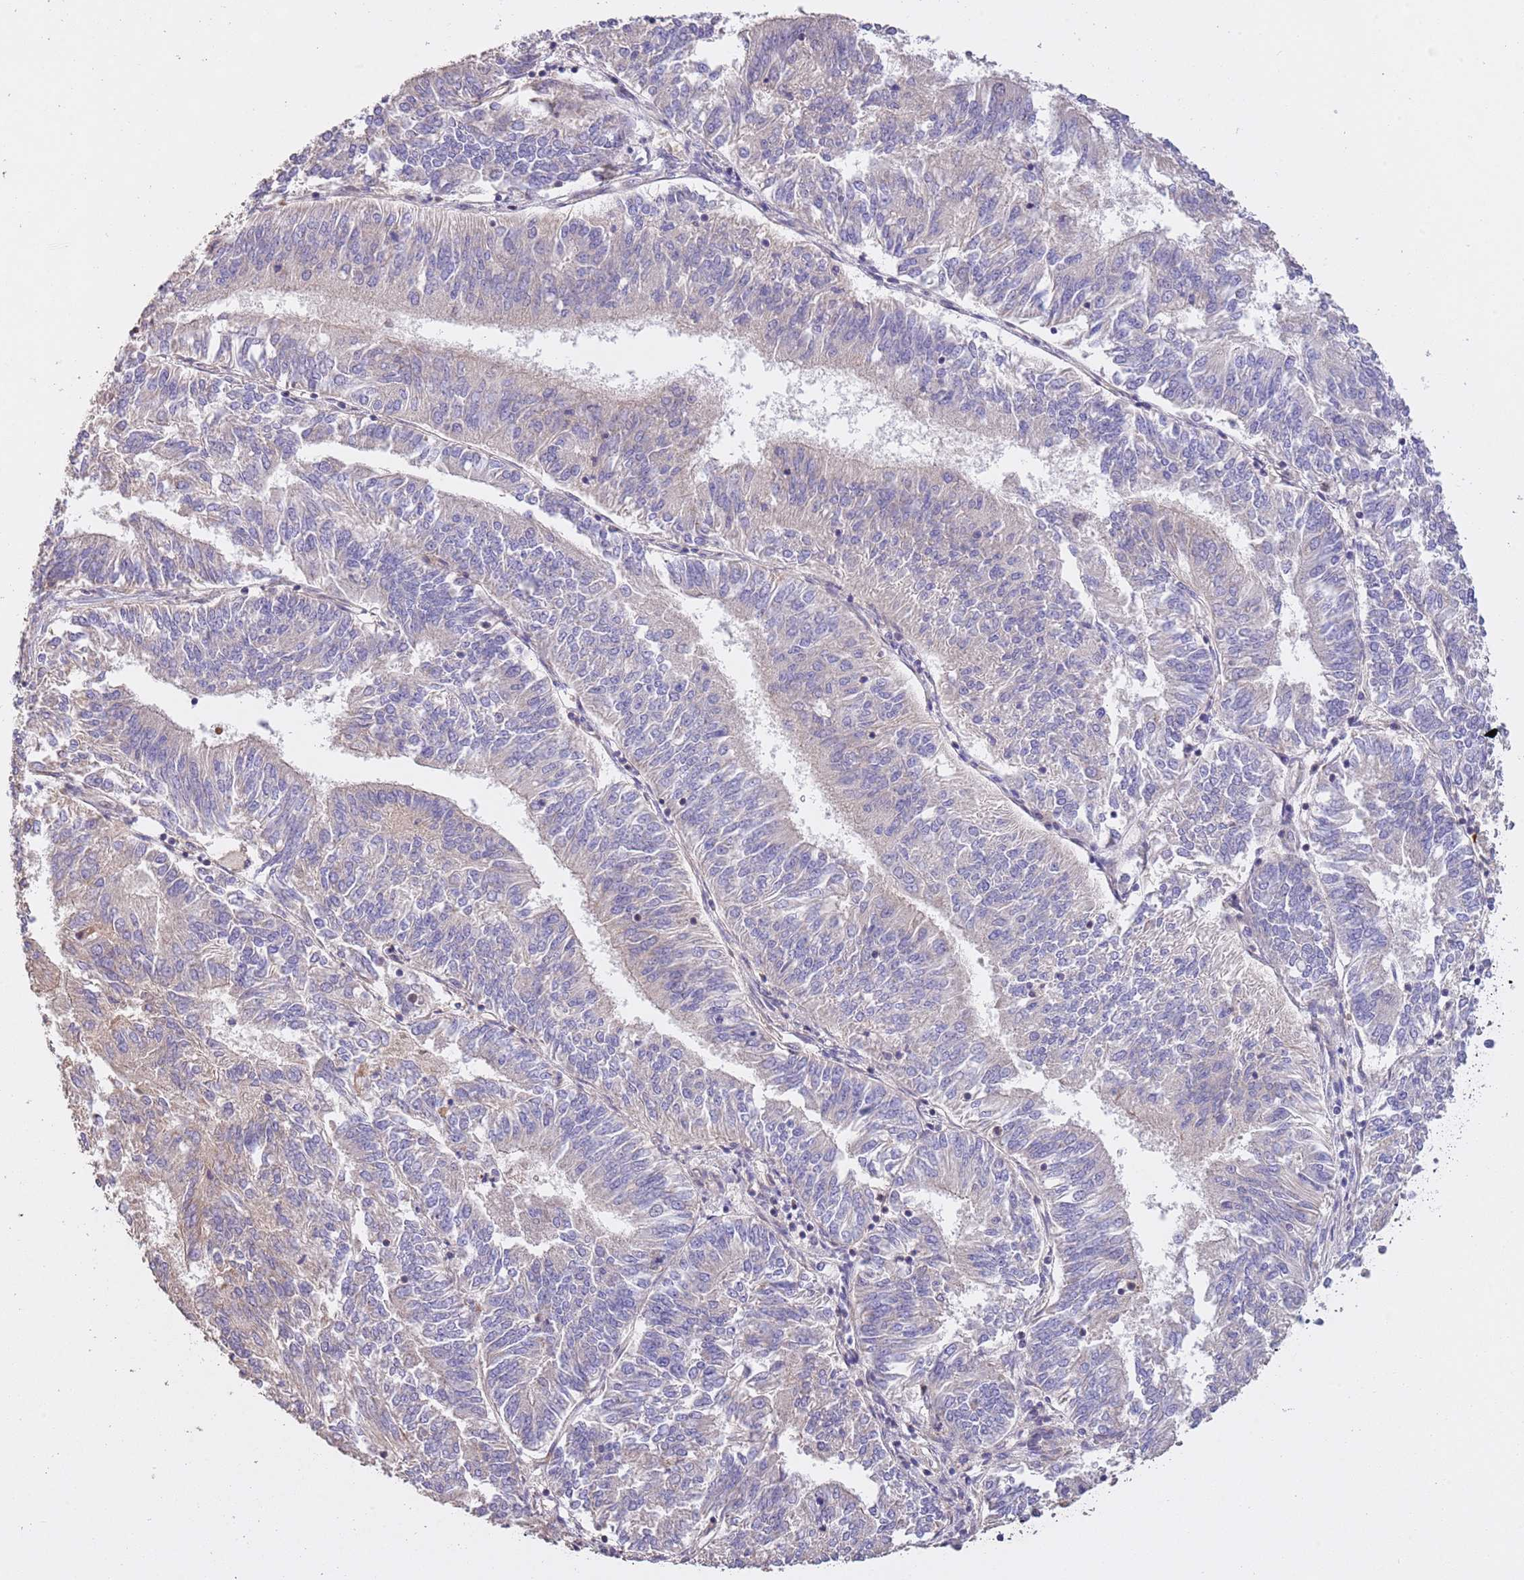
{"staining": {"intensity": "negative", "quantity": "none", "location": "none"}, "tissue": "endometrial cancer", "cell_type": "Tumor cells", "image_type": "cancer", "snomed": [{"axis": "morphology", "description": "Adenocarcinoma, NOS"}, {"axis": "topography", "description": "Endometrium"}], "caption": "Immunohistochemistry (IHC) histopathology image of endometrial cancer stained for a protein (brown), which demonstrates no positivity in tumor cells. Brightfield microscopy of IHC stained with DAB (3,3'-diaminobenzidine) (brown) and hematoxylin (blue), captured at high magnification.", "gene": "PIGA", "patient": {"sex": "female", "age": 58}}